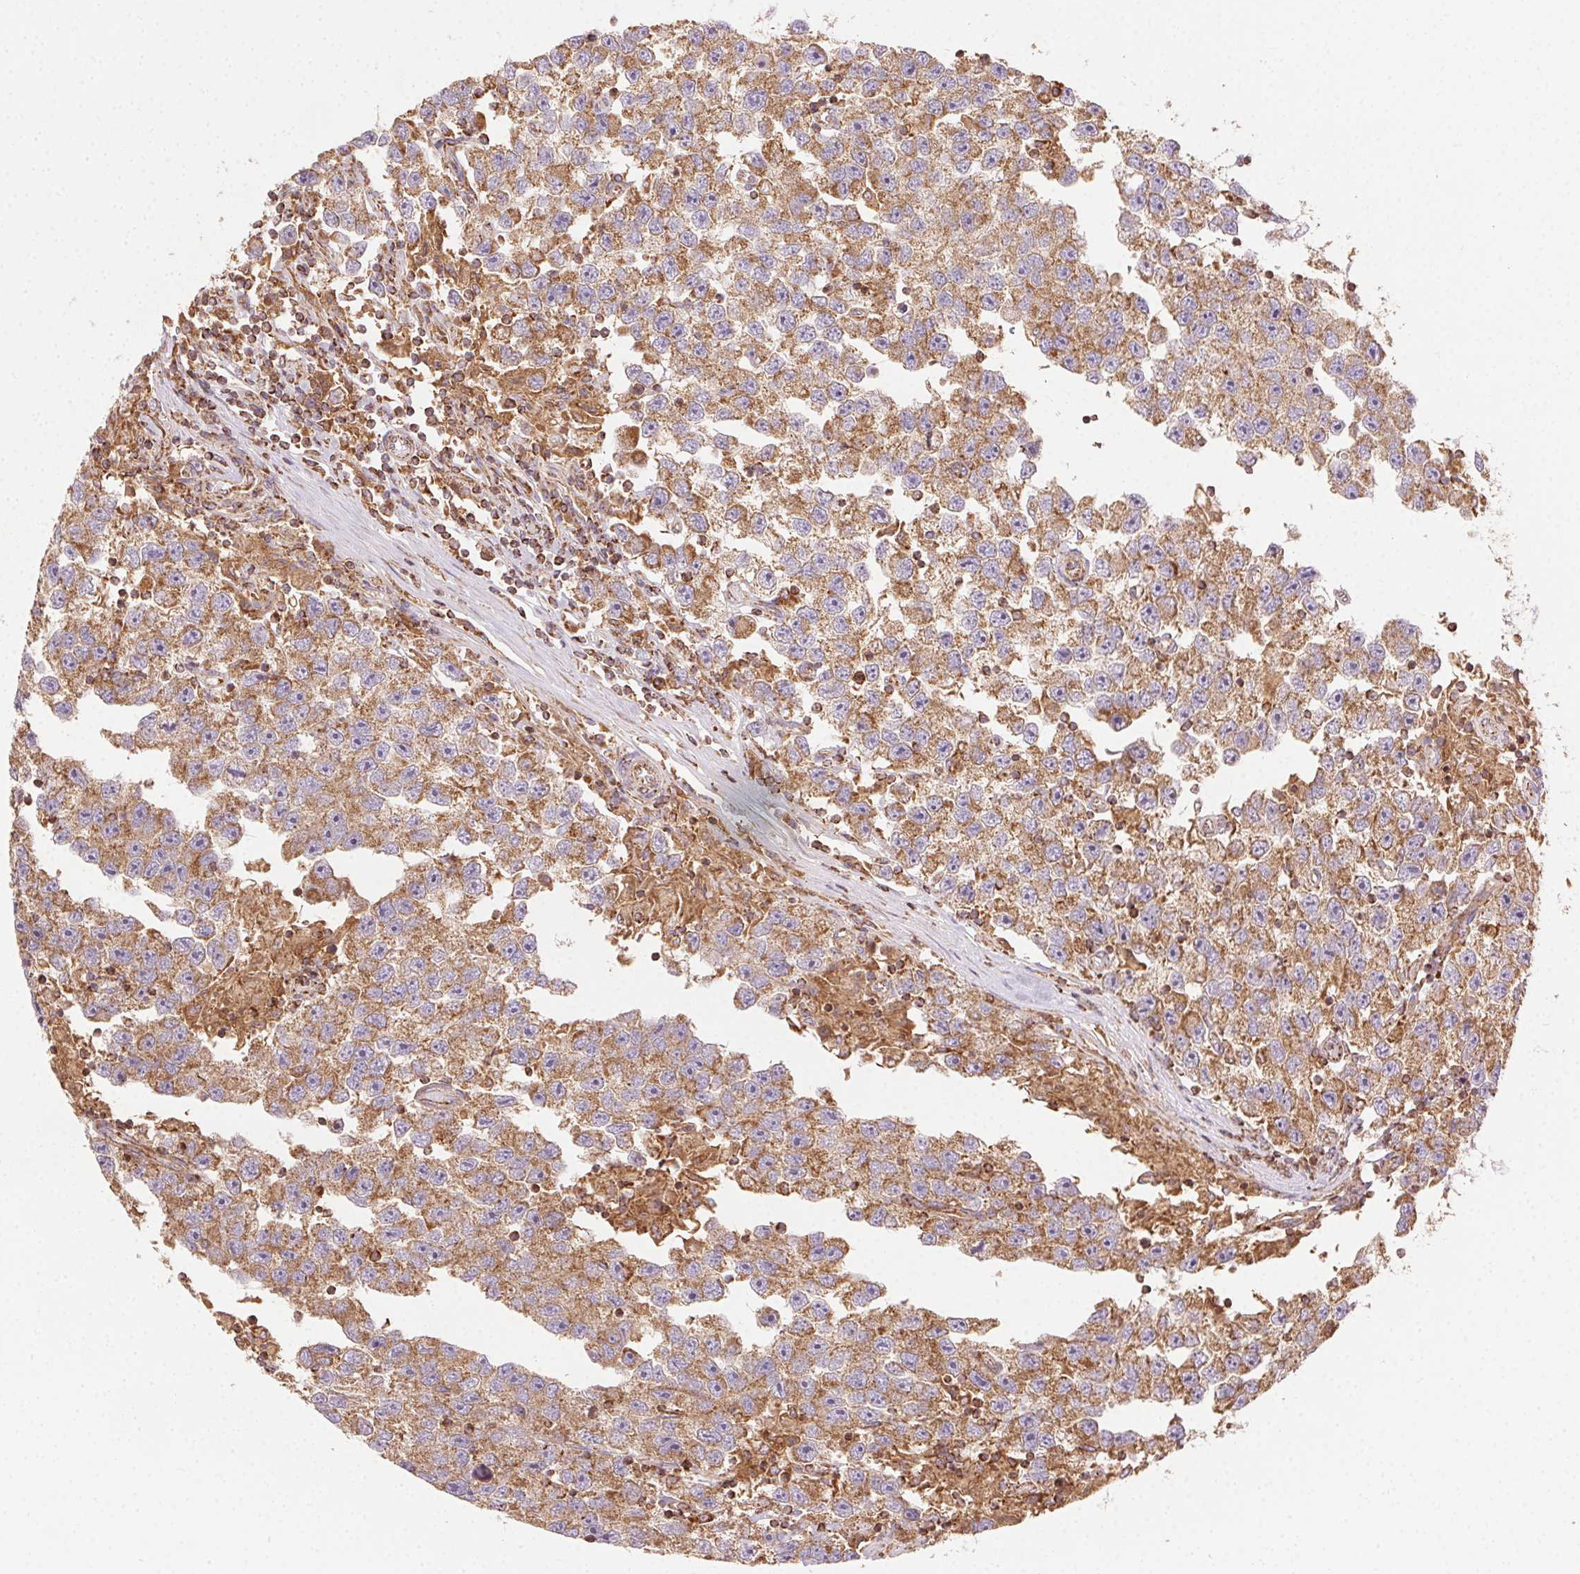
{"staining": {"intensity": "moderate", "quantity": ">75%", "location": "cytoplasmic/membranous"}, "tissue": "testis cancer", "cell_type": "Tumor cells", "image_type": "cancer", "snomed": [{"axis": "morphology", "description": "Seminoma, NOS"}, {"axis": "topography", "description": "Testis"}], "caption": "A micrograph of testis seminoma stained for a protein shows moderate cytoplasmic/membranous brown staining in tumor cells.", "gene": "CLPB", "patient": {"sex": "male", "age": 26}}